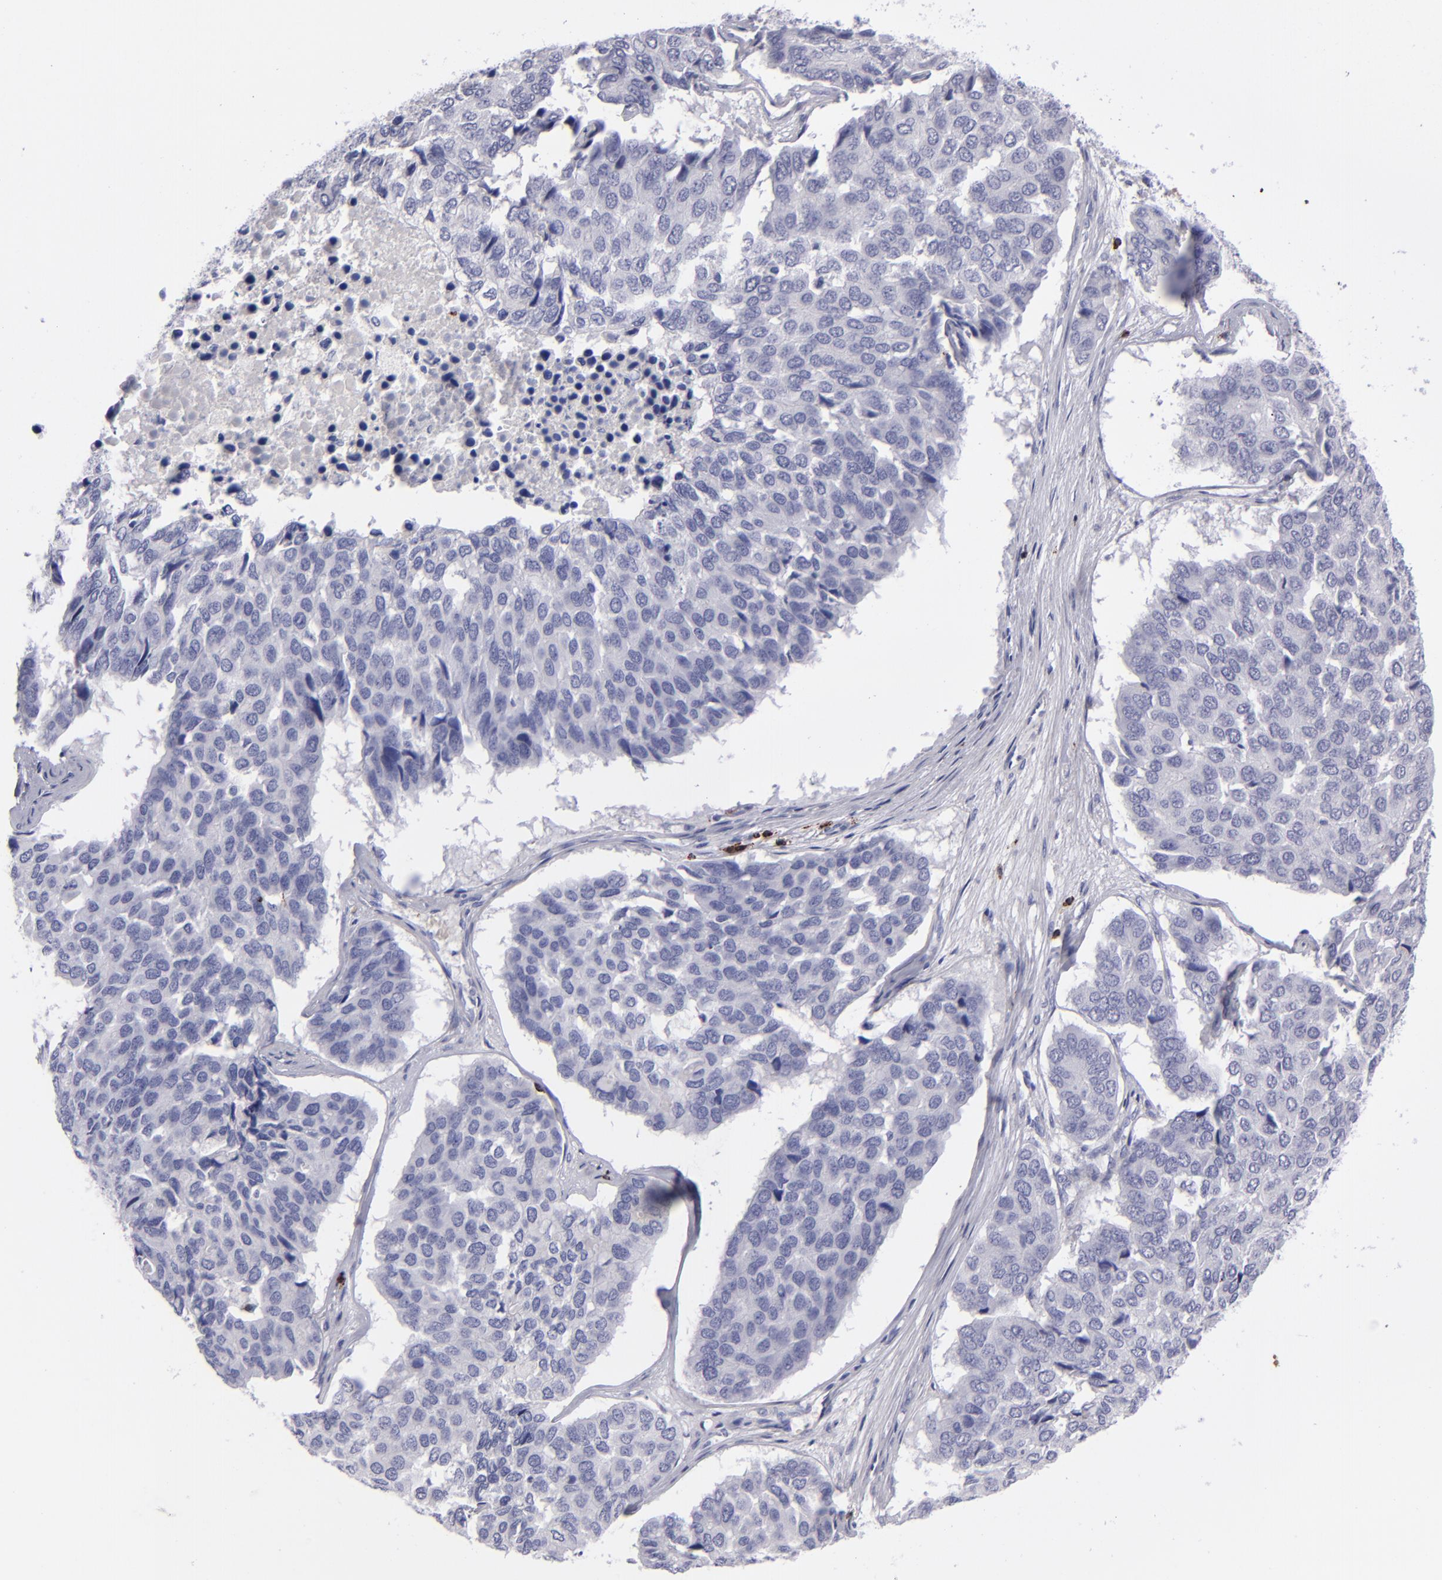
{"staining": {"intensity": "negative", "quantity": "none", "location": "none"}, "tissue": "pancreatic cancer", "cell_type": "Tumor cells", "image_type": "cancer", "snomed": [{"axis": "morphology", "description": "Adenocarcinoma, NOS"}, {"axis": "topography", "description": "Pancreas"}], "caption": "Photomicrograph shows no significant protein staining in tumor cells of pancreatic cancer.", "gene": "CD2", "patient": {"sex": "male", "age": 50}}